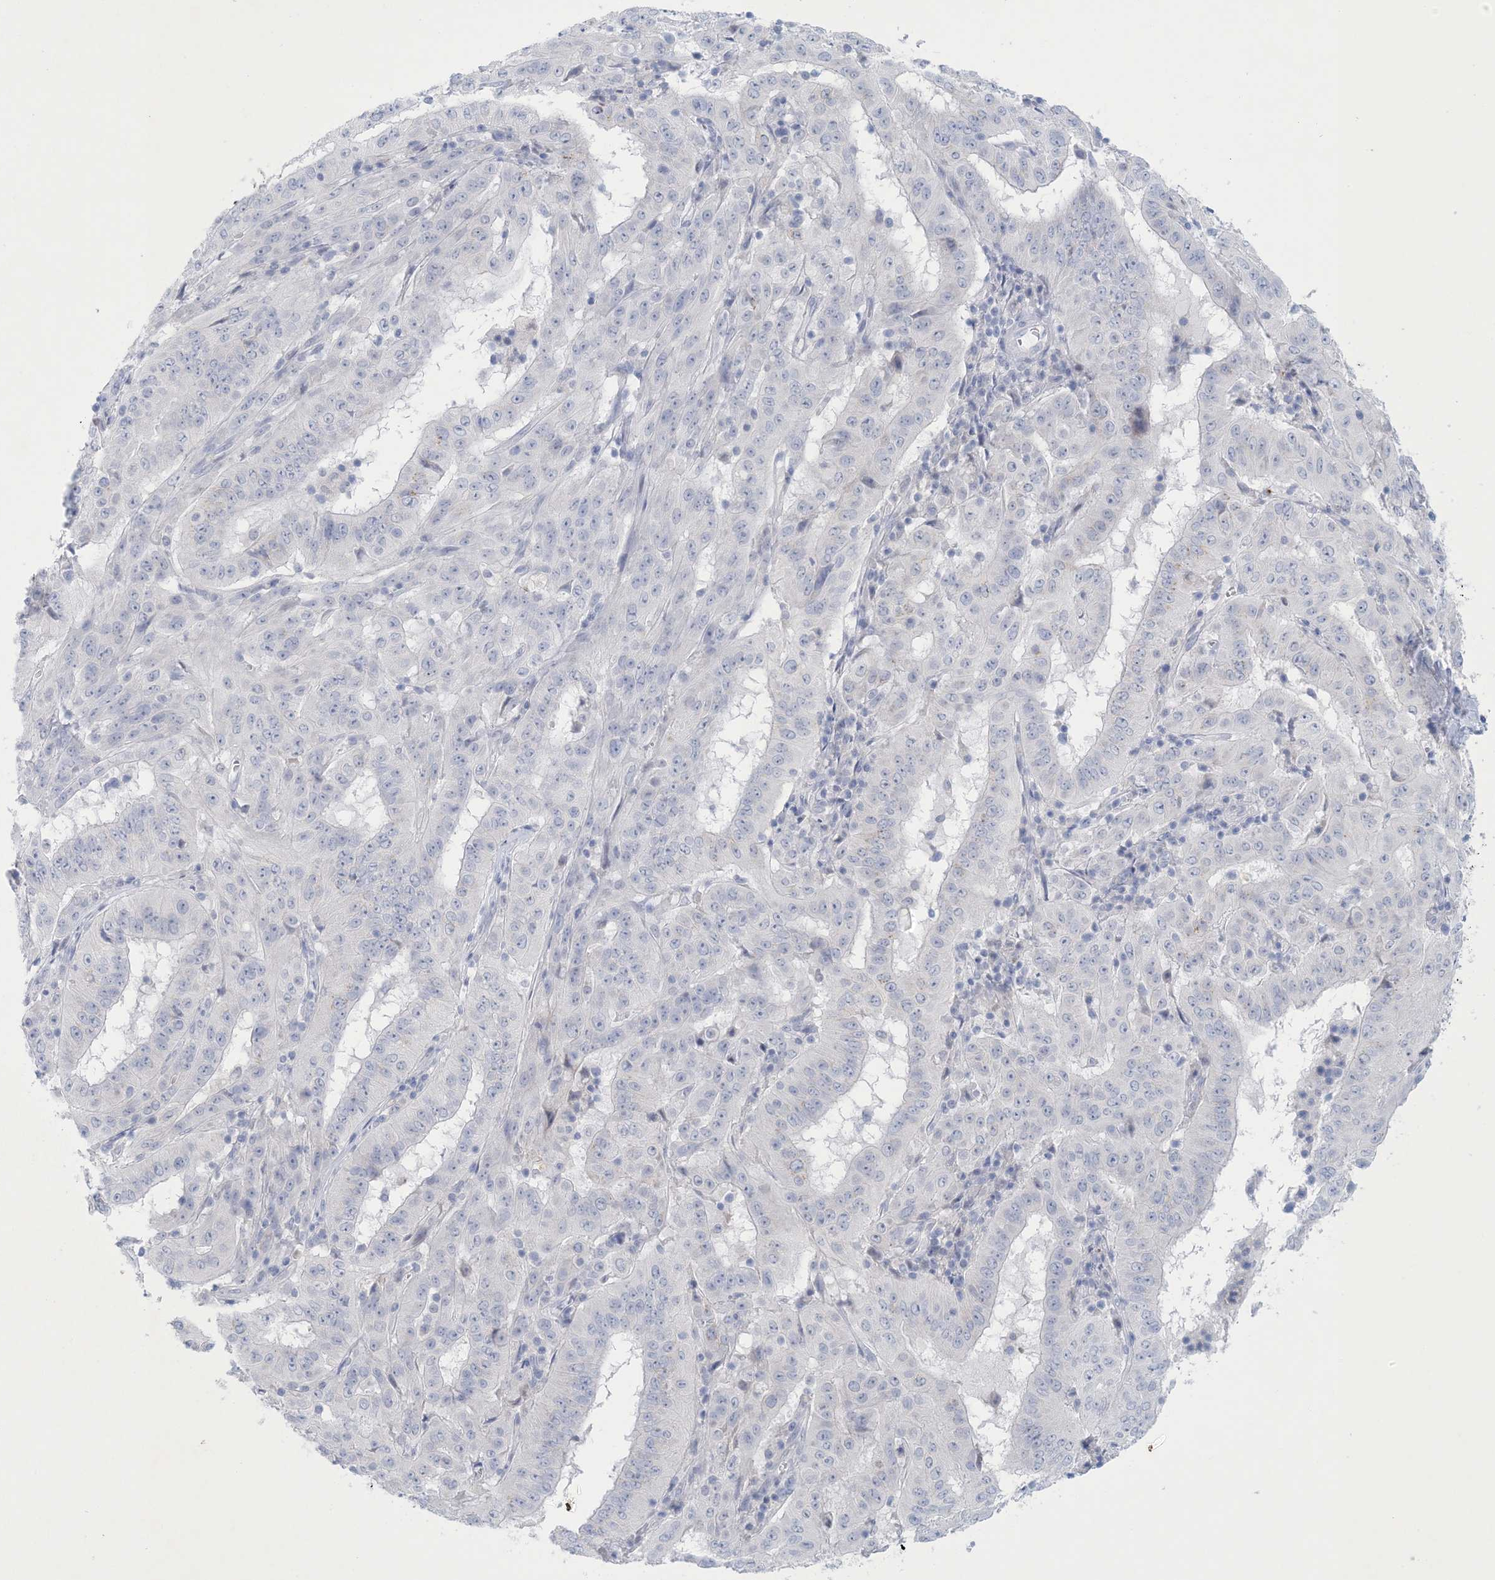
{"staining": {"intensity": "negative", "quantity": "none", "location": "none"}, "tissue": "pancreatic cancer", "cell_type": "Tumor cells", "image_type": "cancer", "snomed": [{"axis": "morphology", "description": "Adenocarcinoma, NOS"}, {"axis": "topography", "description": "Pancreas"}], "caption": "Immunohistochemistry (IHC) micrograph of human pancreatic adenocarcinoma stained for a protein (brown), which shows no staining in tumor cells.", "gene": "GABRG1", "patient": {"sex": "male", "age": 63}}